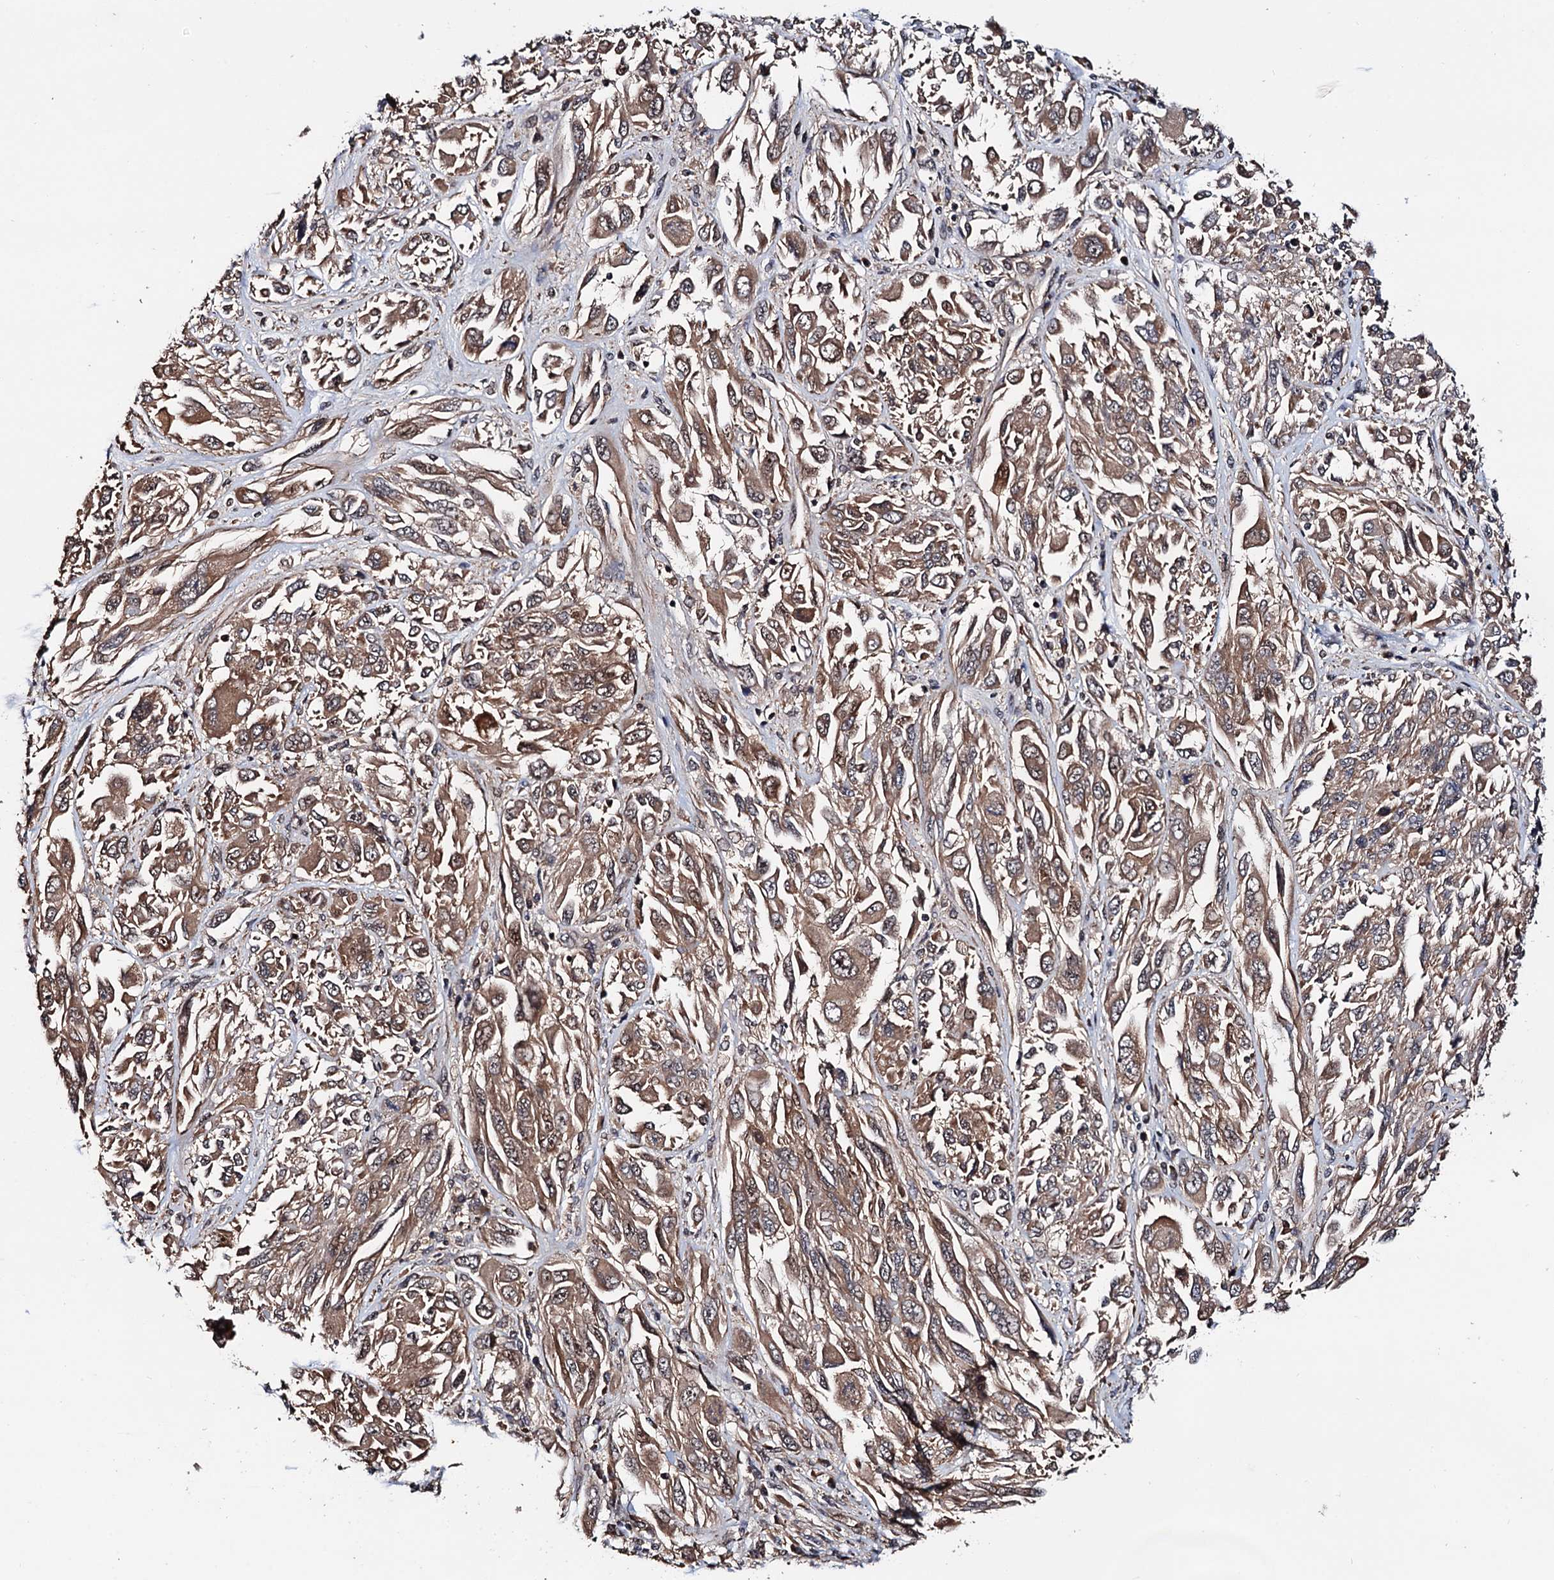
{"staining": {"intensity": "moderate", "quantity": ">75%", "location": "cytoplasmic/membranous,nuclear"}, "tissue": "melanoma", "cell_type": "Tumor cells", "image_type": "cancer", "snomed": [{"axis": "morphology", "description": "Malignant melanoma, NOS"}, {"axis": "topography", "description": "Skin"}], "caption": "The micrograph reveals a brown stain indicating the presence of a protein in the cytoplasmic/membranous and nuclear of tumor cells in melanoma. (DAB = brown stain, brightfield microscopy at high magnification).", "gene": "NAA16", "patient": {"sex": "female", "age": 91}}